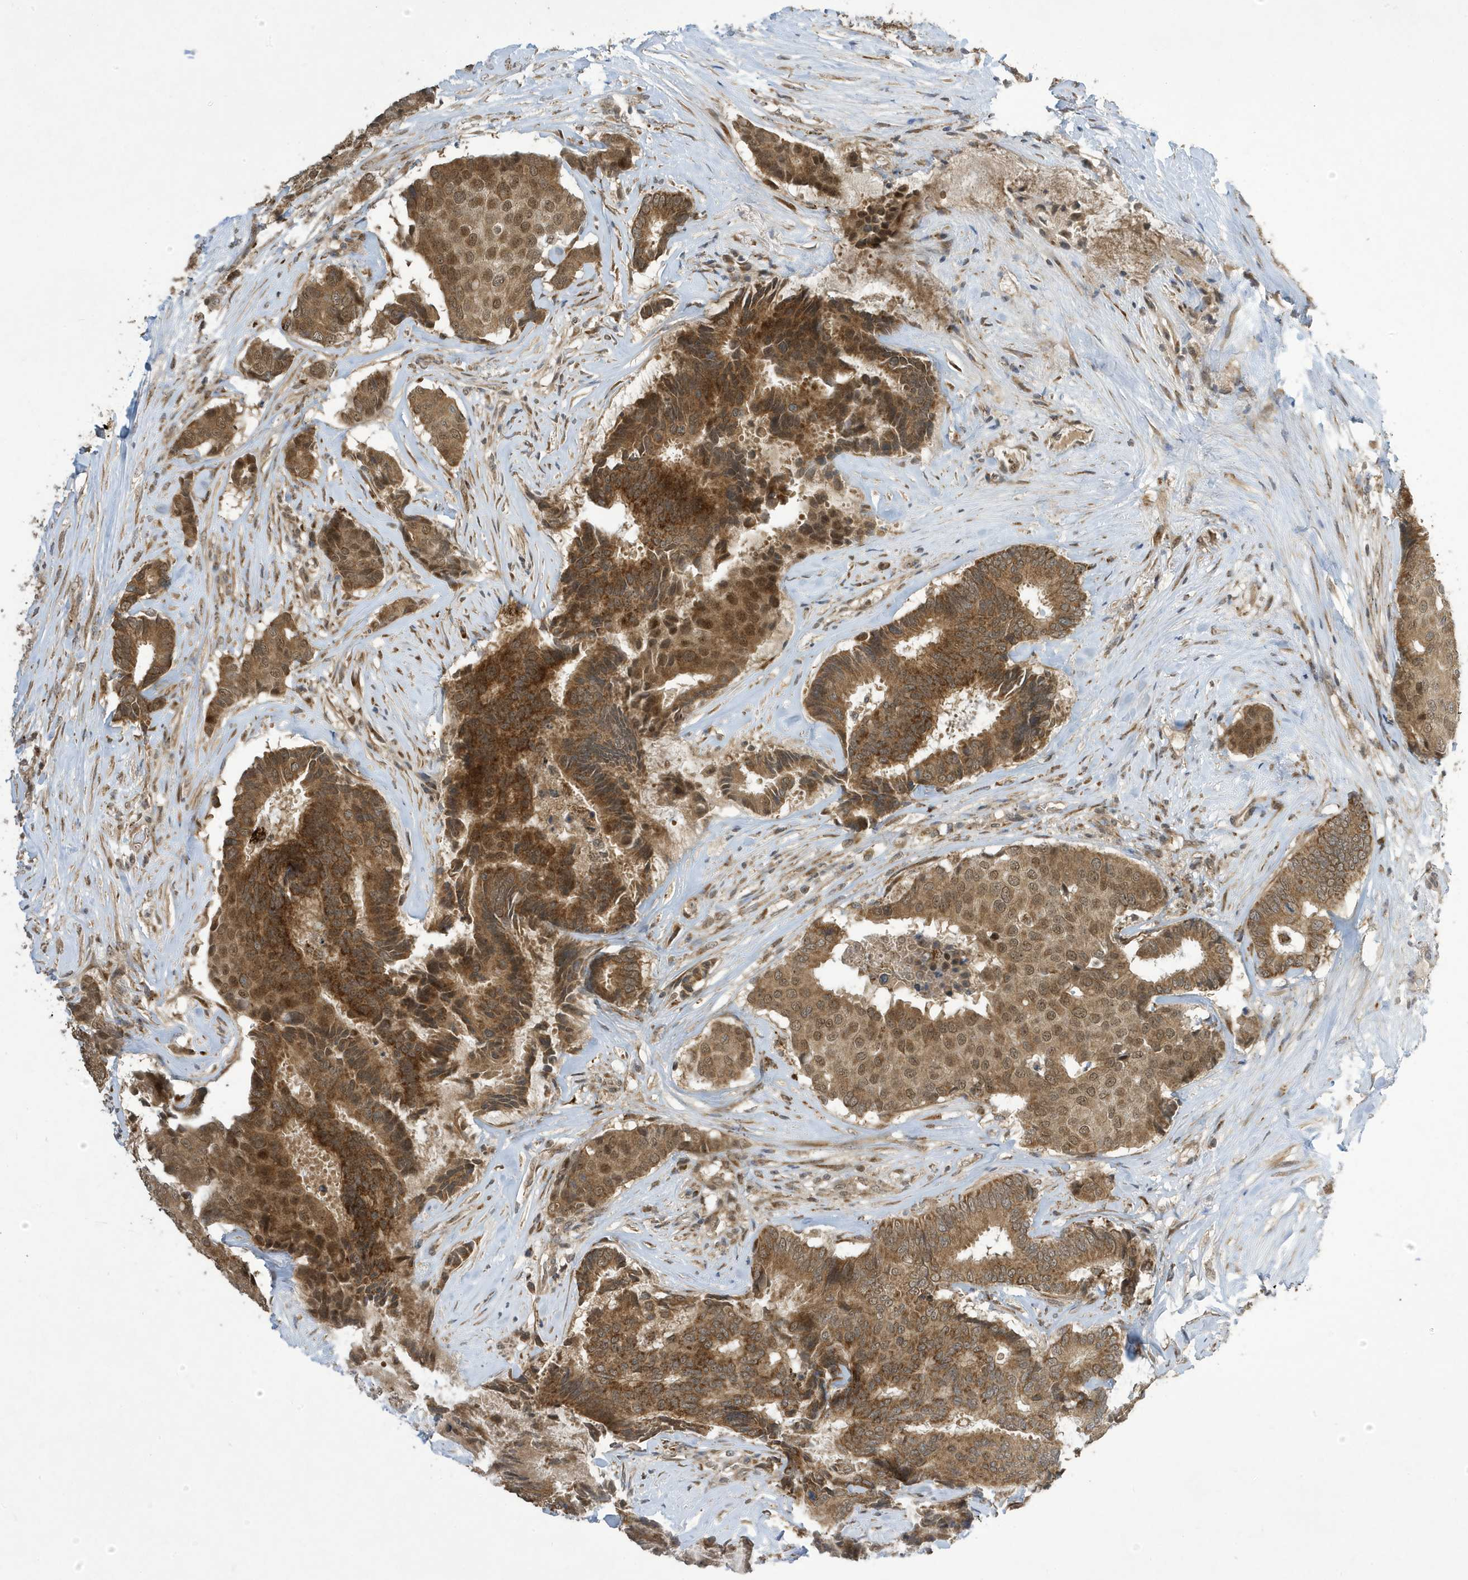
{"staining": {"intensity": "moderate", "quantity": ">75%", "location": "cytoplasmic/membranous,nuclear"}, "tissue": "breast cancer", "cell_type": "Tumor cells", "image_type": "cancer", "snomed": [{"axis": "morphology", "description": "Duct carcinoma"}, {"axis": "topography", "description": "Breast"}], "caption": "High-power microscopy captured an IHC micrograph of intraductal carcinoma (breast), revealing moderate cytoplasmic/membranous and nuclear expression in about >75% of tumor cells.", "gene": "NCOA7", "patient": {"sex": "female", "age": 75}}